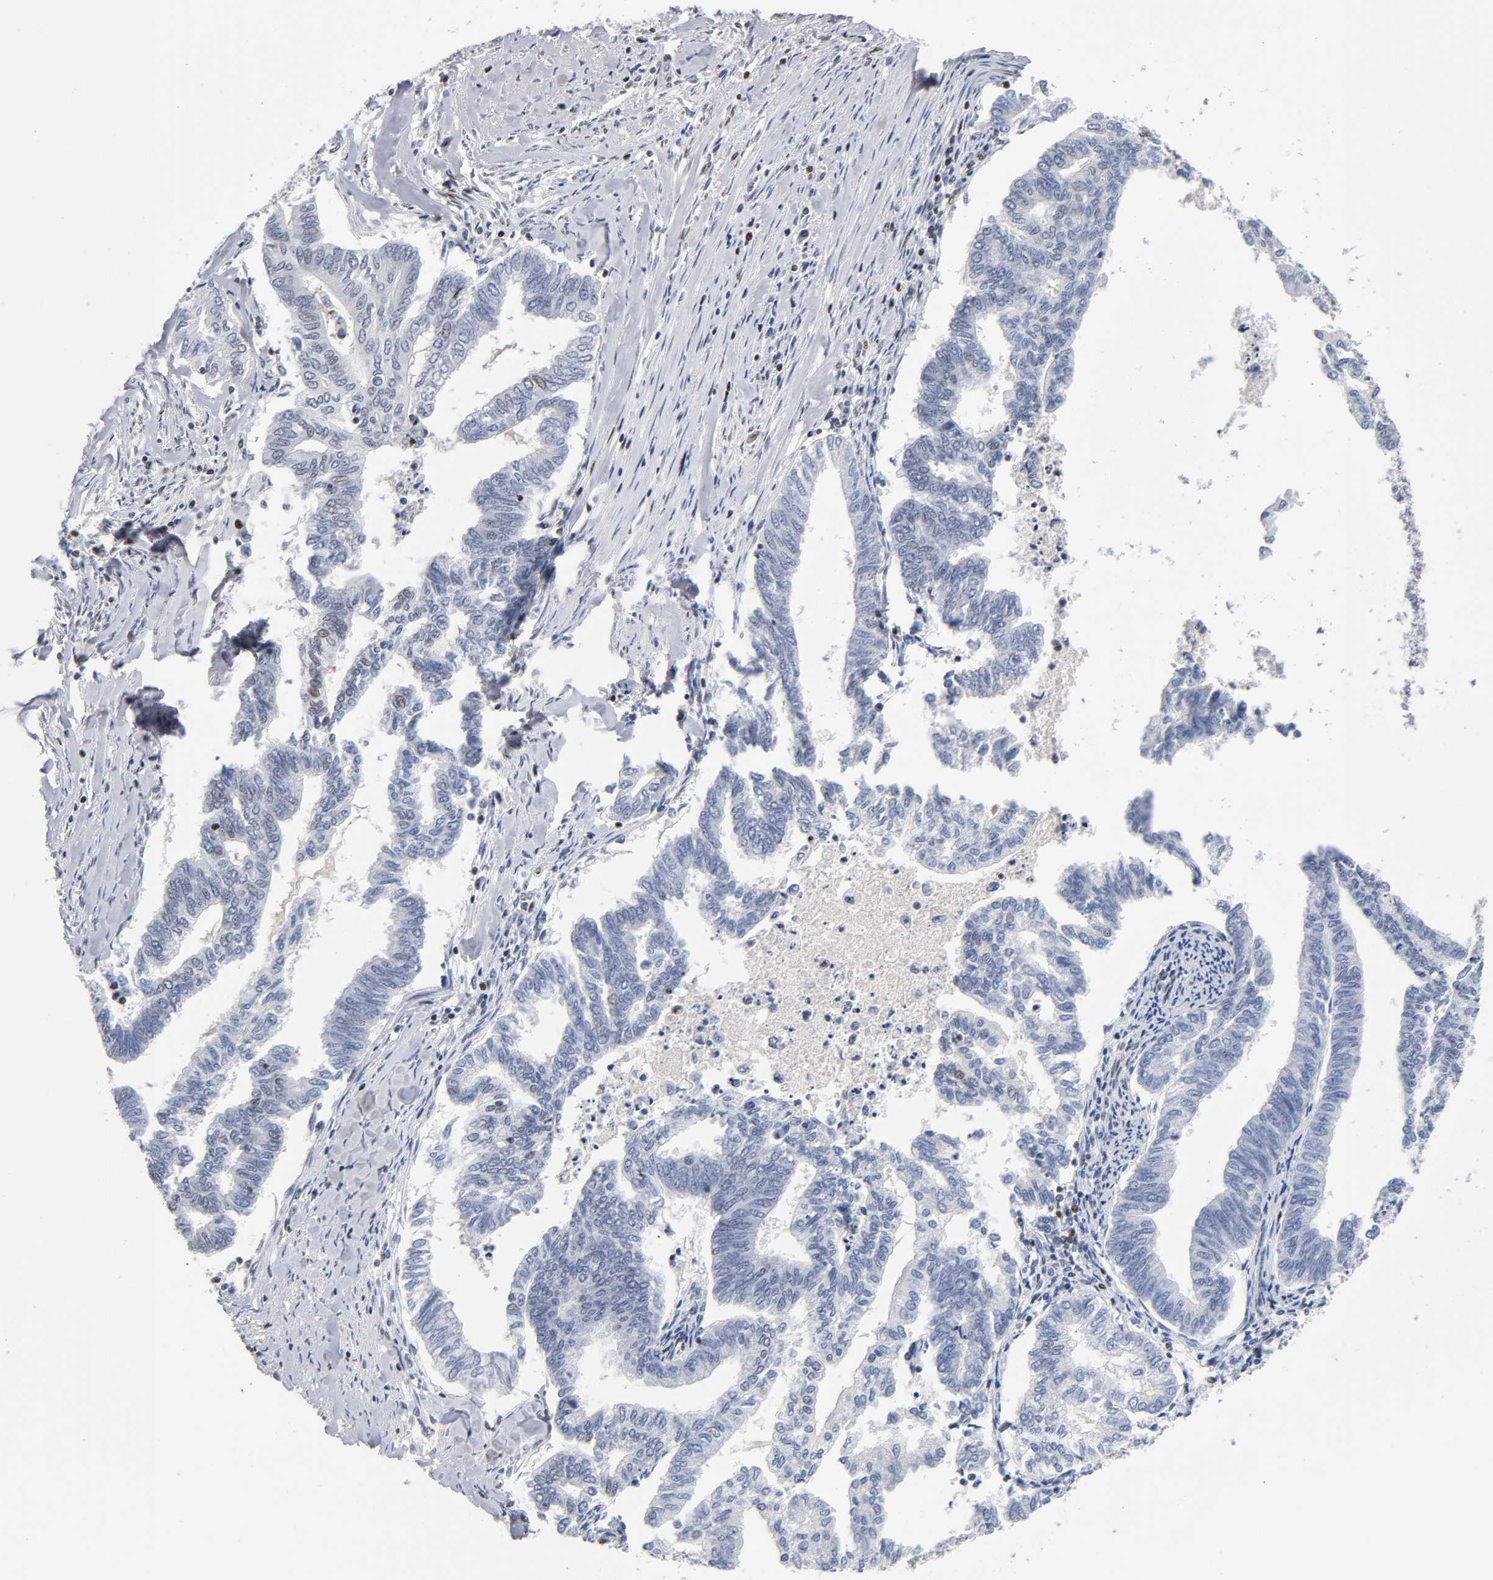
{"staining": {"intensity": "weak", "quantity": "<25%", "location": "nuclear"}, "tissue": "endometrial cancer", "cell_type": "Tumor cells", "image_type": "cancer", "snomed": [{"axis": "morphology", "description": "Adenocarcinoma, NOS"}, {"axis": "topography", "description": "Endometrium"}], "caption": "High magnification brightfield microscopy of adenocarcinoma (endometrial) stained with DAB (3,3'-diaminobenzidine) (brown) and counterstained with hematoxylin (blue): tumor cells show no significant positivity.", "gene": "SP3", "patient": {"sex": "female", "age": 79}}